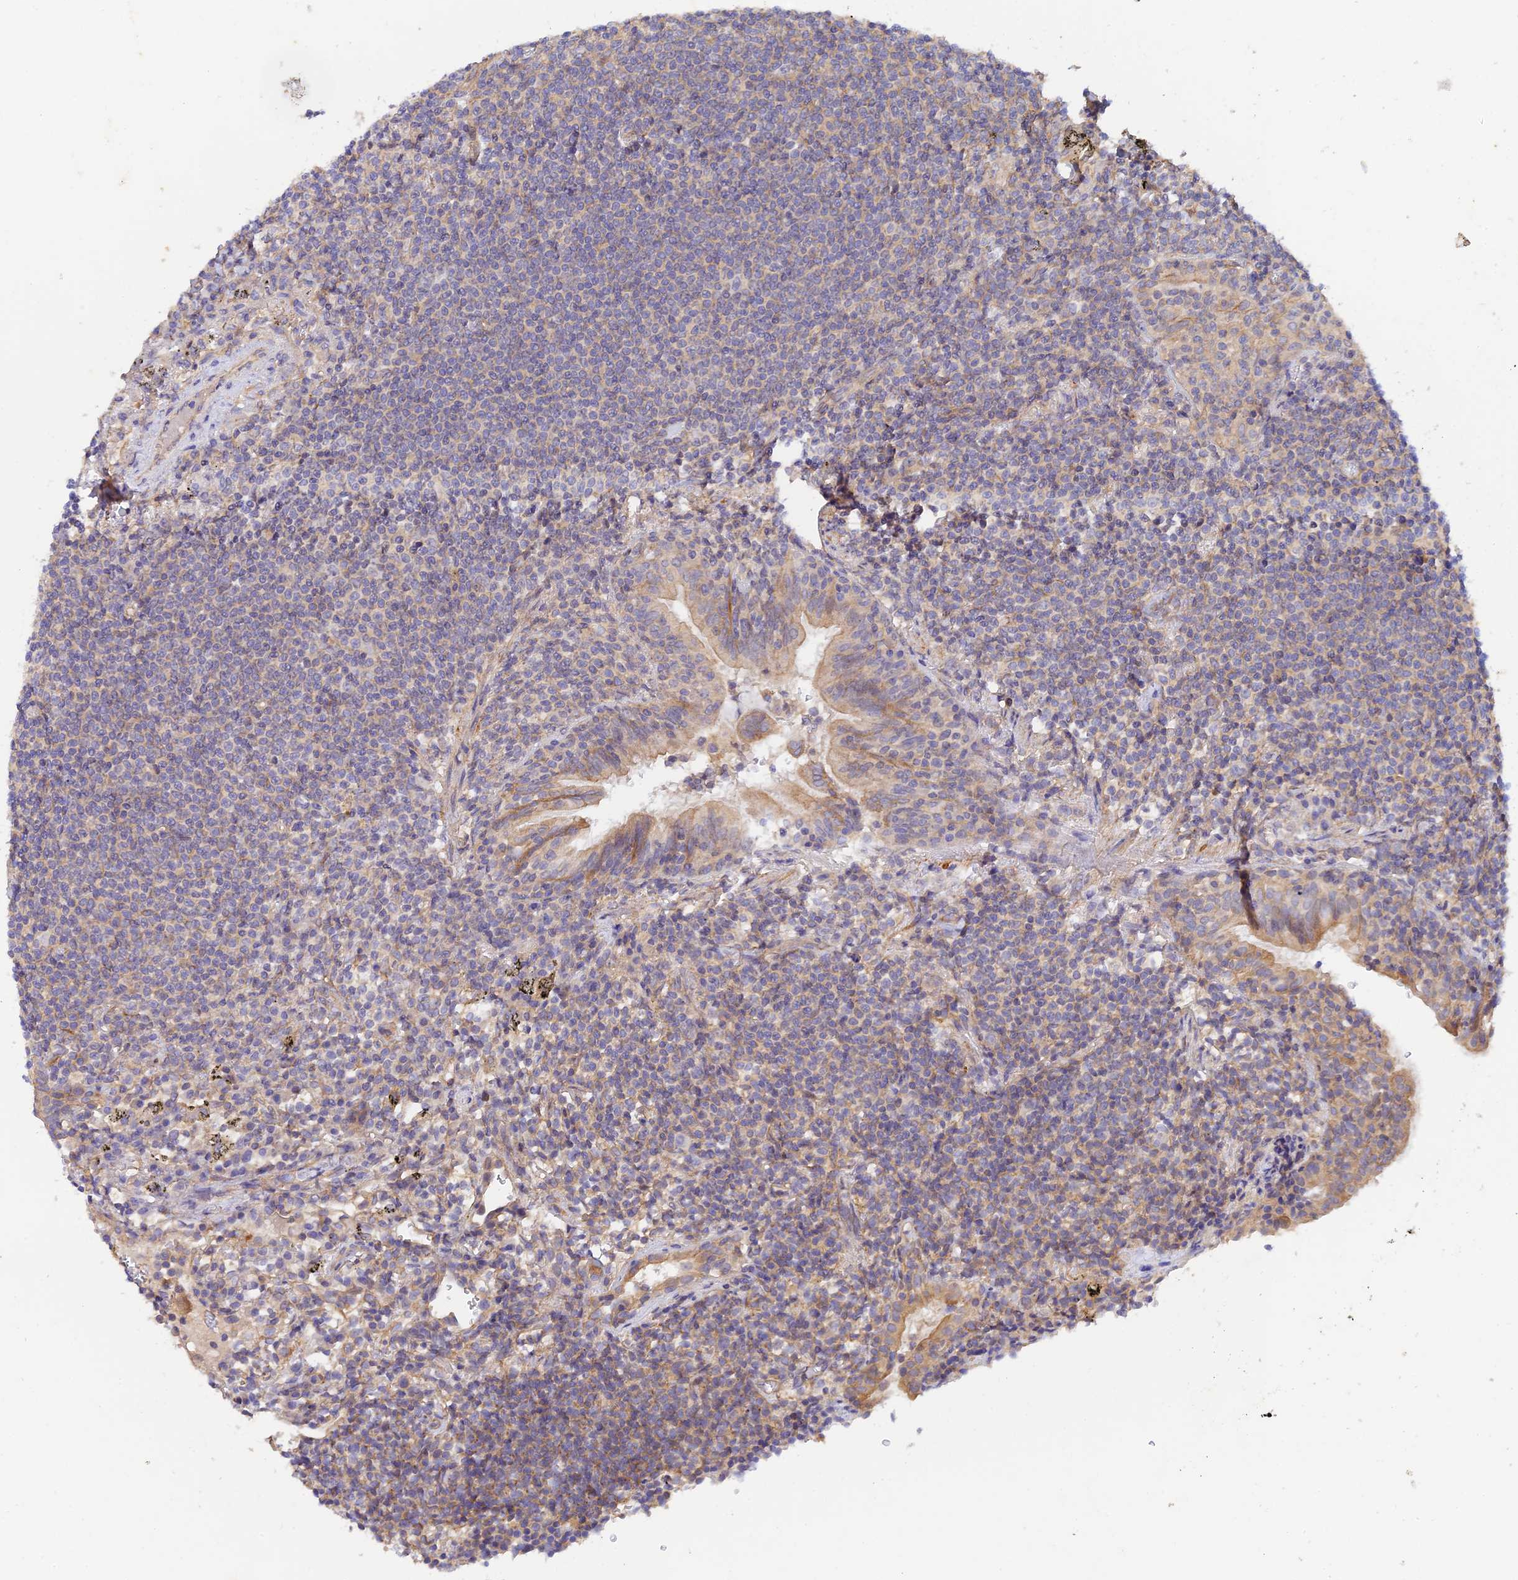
{"staining": {"intensity": "weak", "quantity": "25%-75%", "location": "cytoplasmic/membranous"}, "tissue": "lymphoma", "cell_type": "Tumor cells", "image_type": "cancer", "snomed": [{"axis": "morphology", "description": "Malignant lymphoma, non-Hodgkin's type, Low grade"}, {"axis": "topography", "description": "Lung"}], "caption": "An immunohistochemistry histopathology image of tumor tissue is shown. Protein staining in brown highlights weak cytoplasmic/membranous positivity in malignant lymphoma, non-Hodgkin's type (low-grade) within tumor cells.", "gene": "MYO9A", "patient": {"sex": "female", "age": 71}}